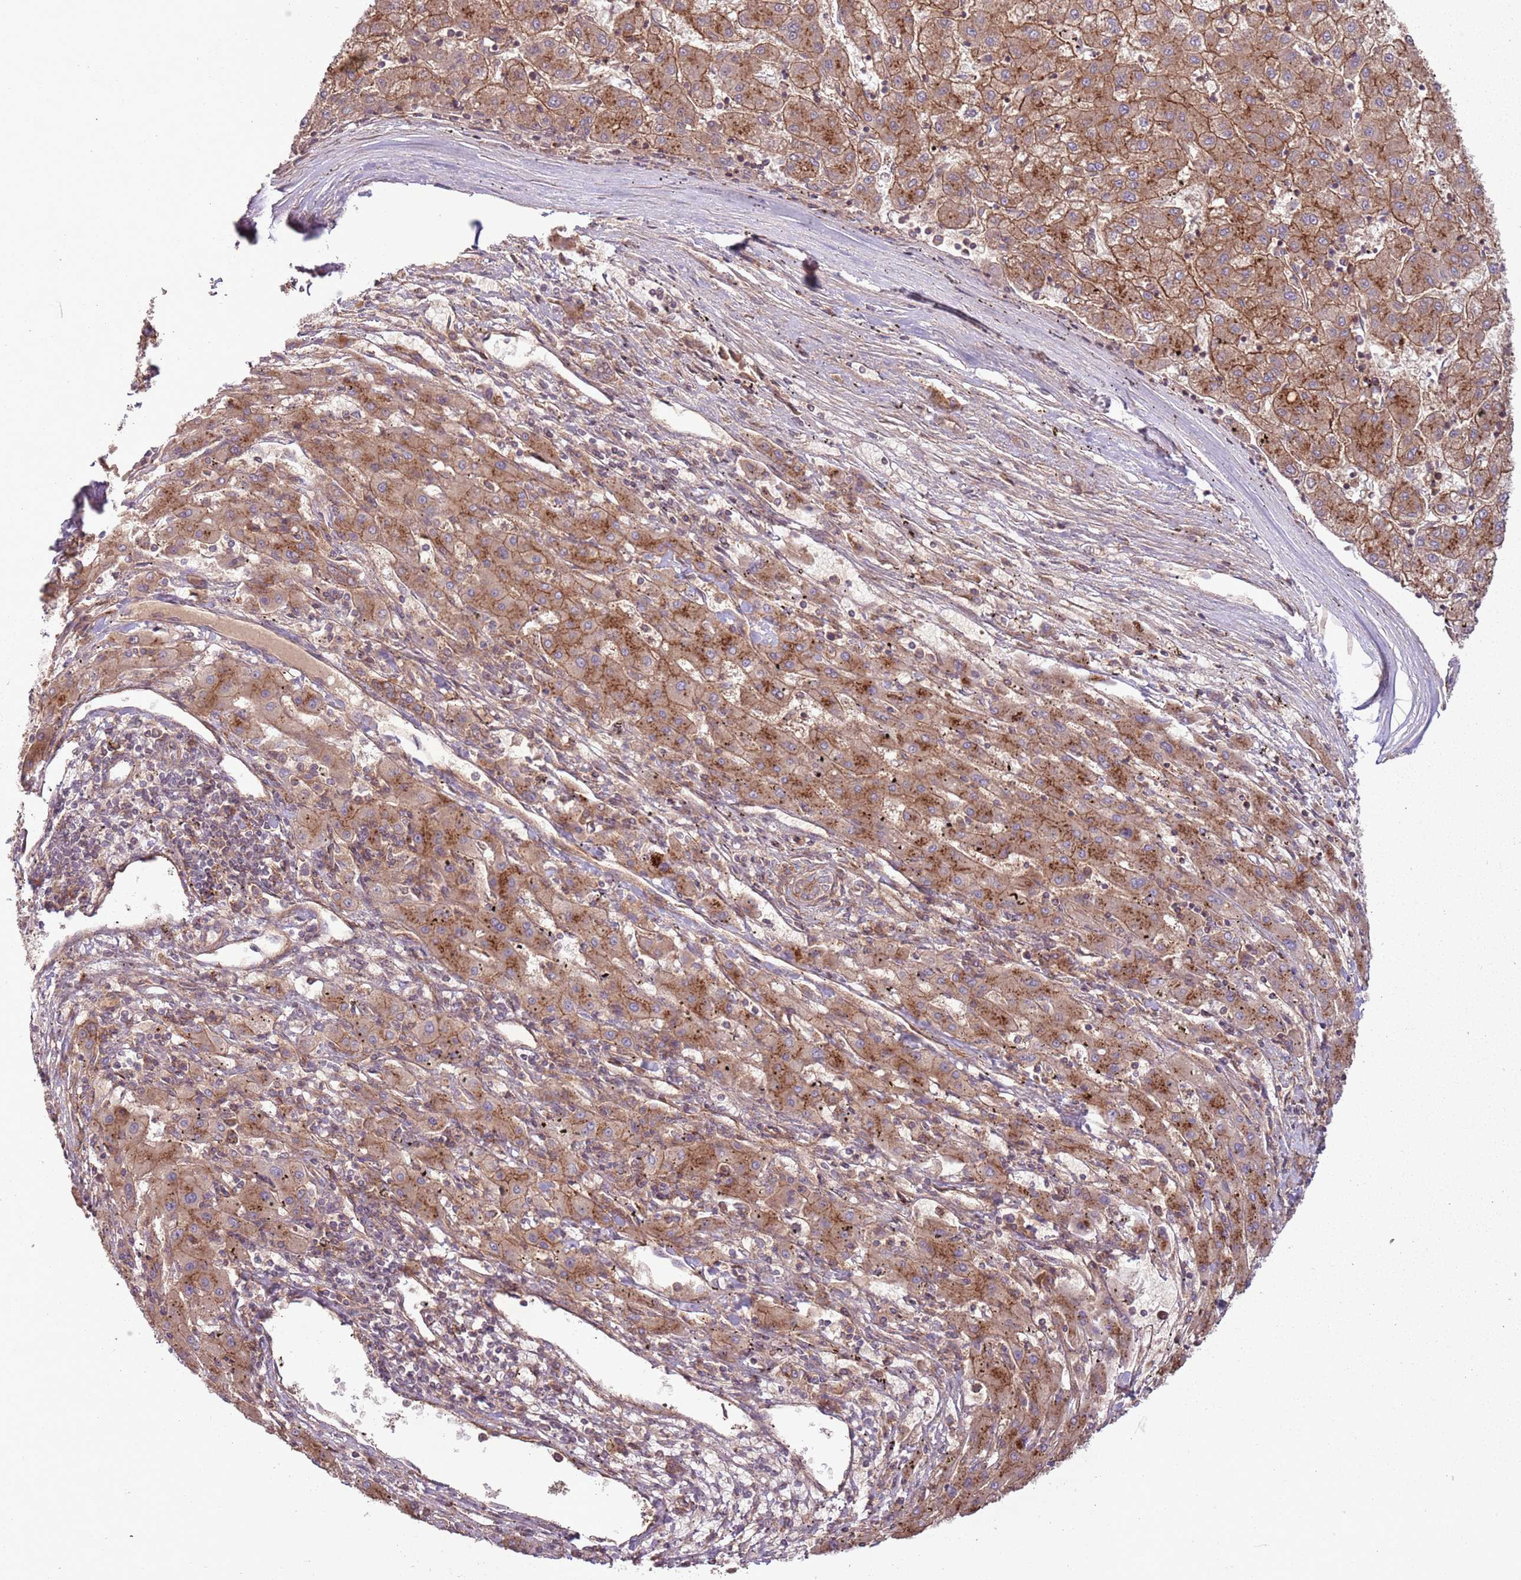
{"staining": {"intensity": "moderate", "quantity": ">75%", "location": "cytoplasmic/membranous"}, "tissue": "liver cancer", "cell_type": "Tumor cells", "image_type": "cancer", "snomed": [{"axis": "morphology", "description": "Carcinoma, Hepatocellular, NOS"}, {"axis": "topography", "description": "Liver"}], "caption": "The immunohistochemical stain labels moderate cytoplasmic/membranous expression in tumor cells of liver cancer tissue. (DAB (3,3'-diaminobenzidine) IHC with brightfield microscopy, high magnification).", "gene": "ANKRD24", "patient": {"sex": "male", "age": 72}}